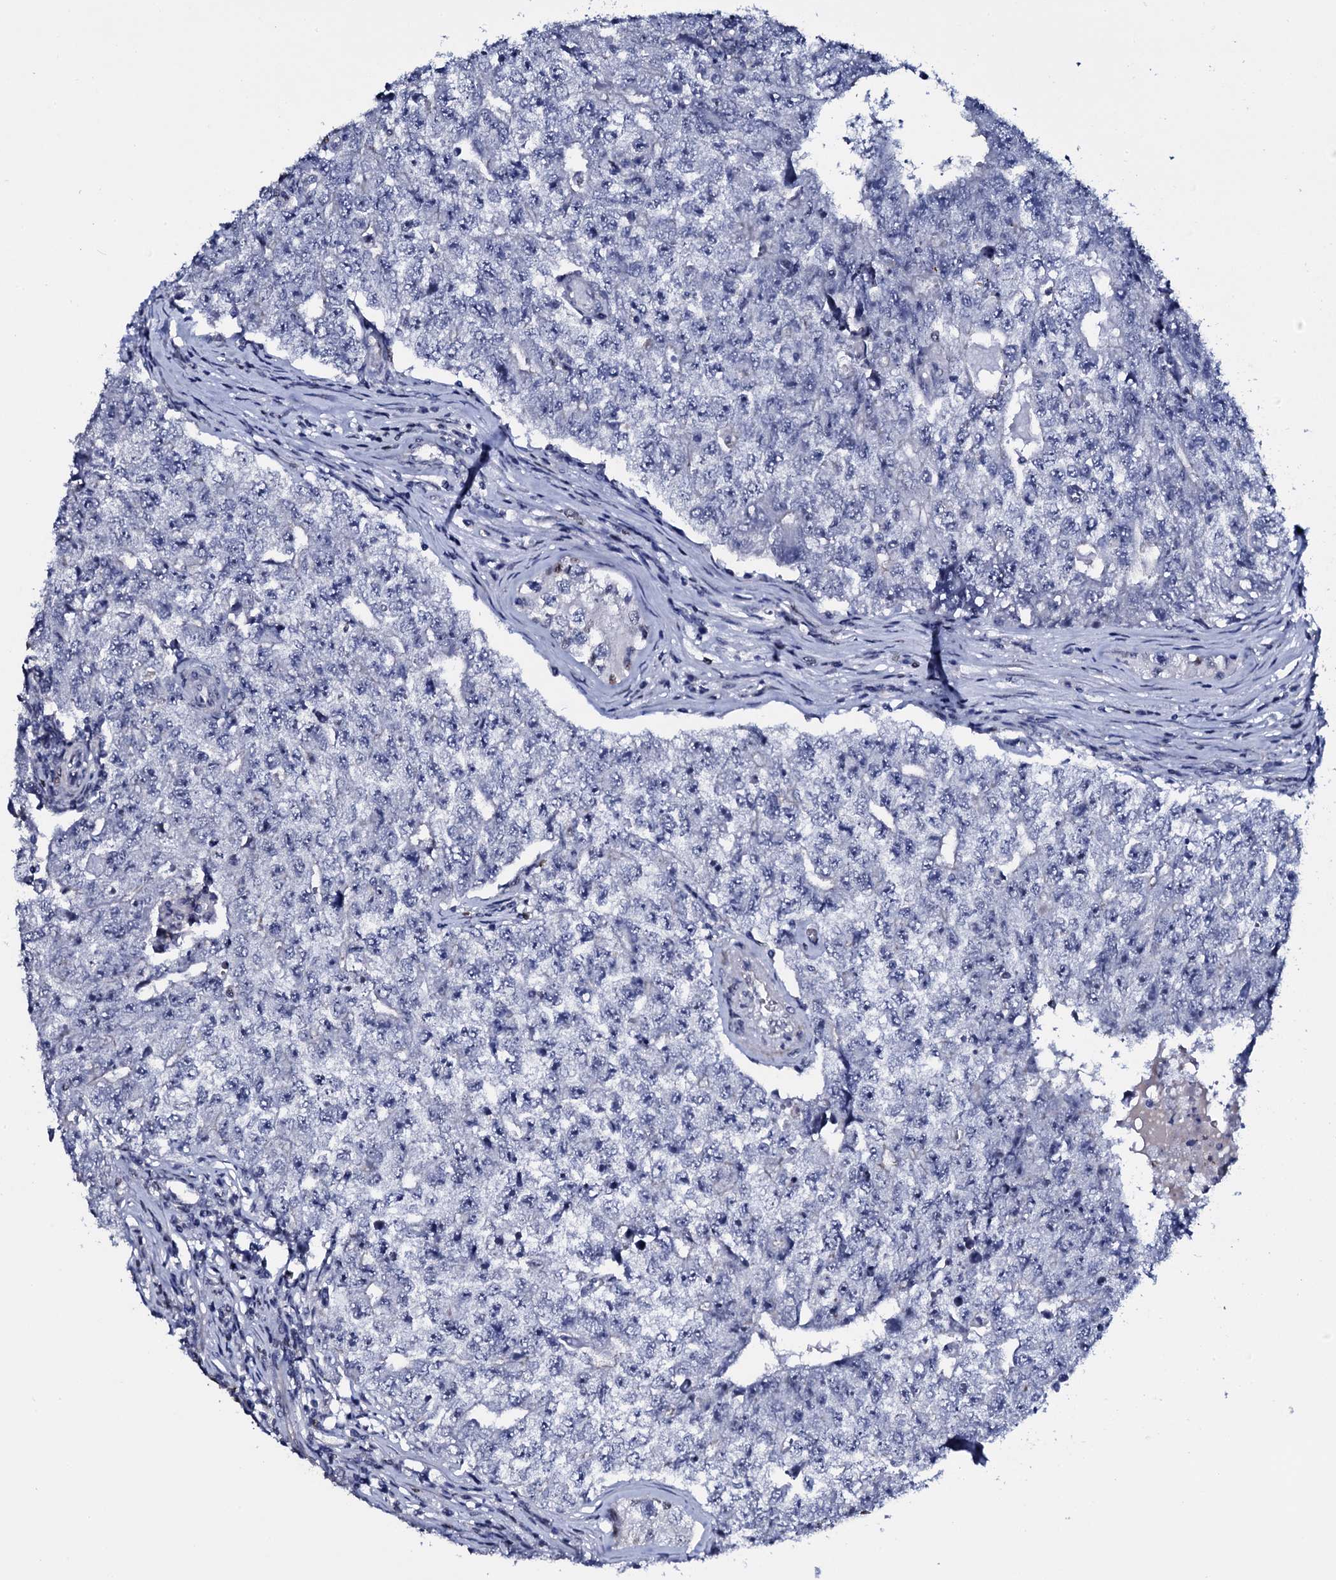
{"staining": {"intensity": "negative", "quantity": "none", "location": "none"}, "tissue": "testis cancer", "cell_type": "Tumor cells", "image_type": "cancer", "snomed": [{"axis": "morphology", "description": "Carcinoma, Embryonal, NOS"}, {"axis": "topography", "description": "Testis"}], "caption": "The histopathology image demonstrates no staining of tumor cells in testis cancer (embryonal carcinoma).", "gene": "NPM2", "patient": {"sex": "male", "age": 17}}